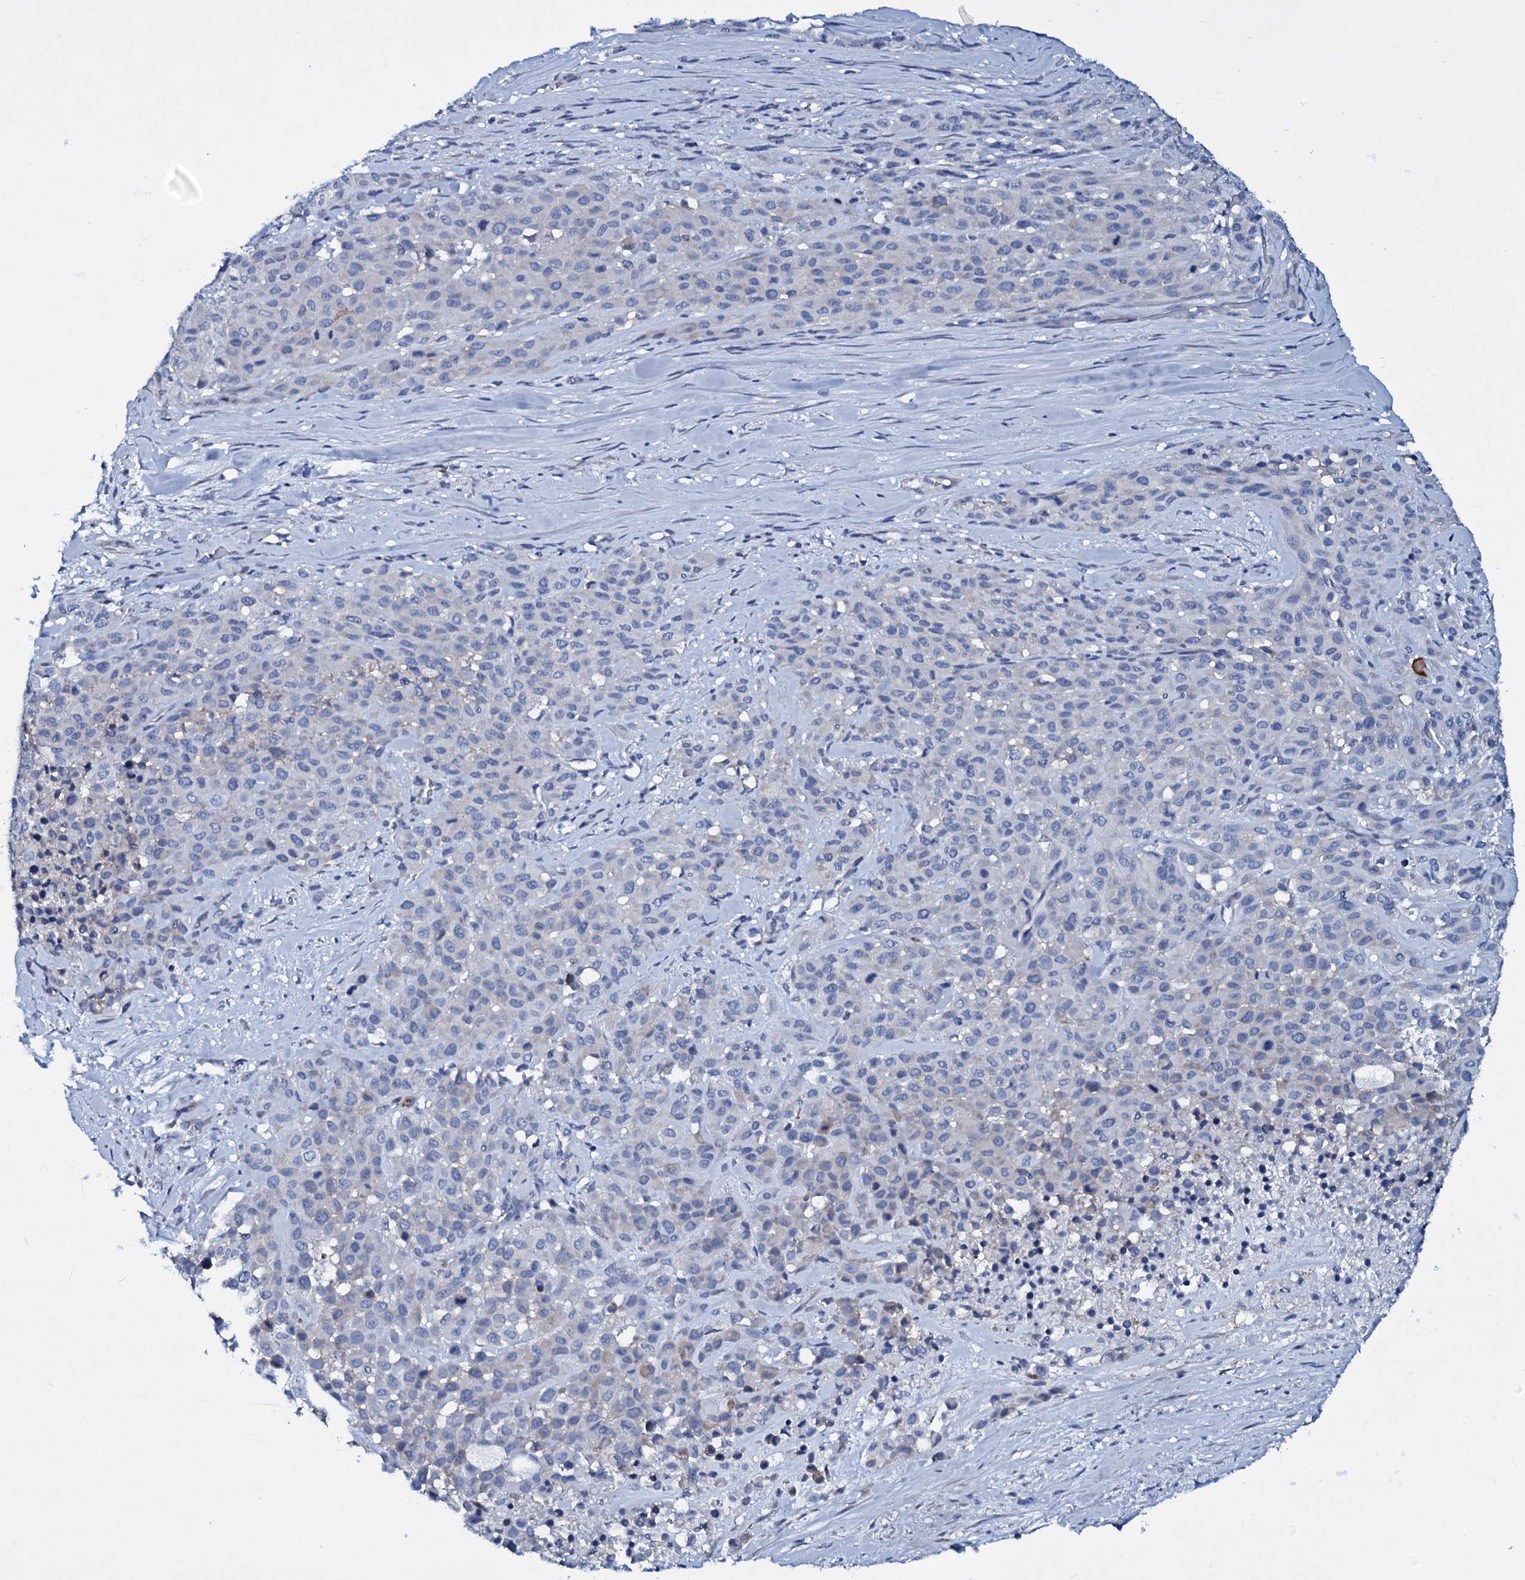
{"staining": {"intensity": "negative", "quantity": "none", "location": "none"}, "tissue": "melanoma", "cell_type": "Tumor cells", "image_type": "cancer", "snomed": [{"axis": "morphology", "description": "Malignant melanoma, Metastatic site"}, {"axis": "topography", "description": "Skin"}], "caption": "Immunohistochemistry image of neoplastic tissue: malignant melanoma (metastatic site) stained with DAB demonstrates no significant protein positivity in tumor cells.", "gene": "TPGS2", "patient": {"sex": "female", "age": 81}}